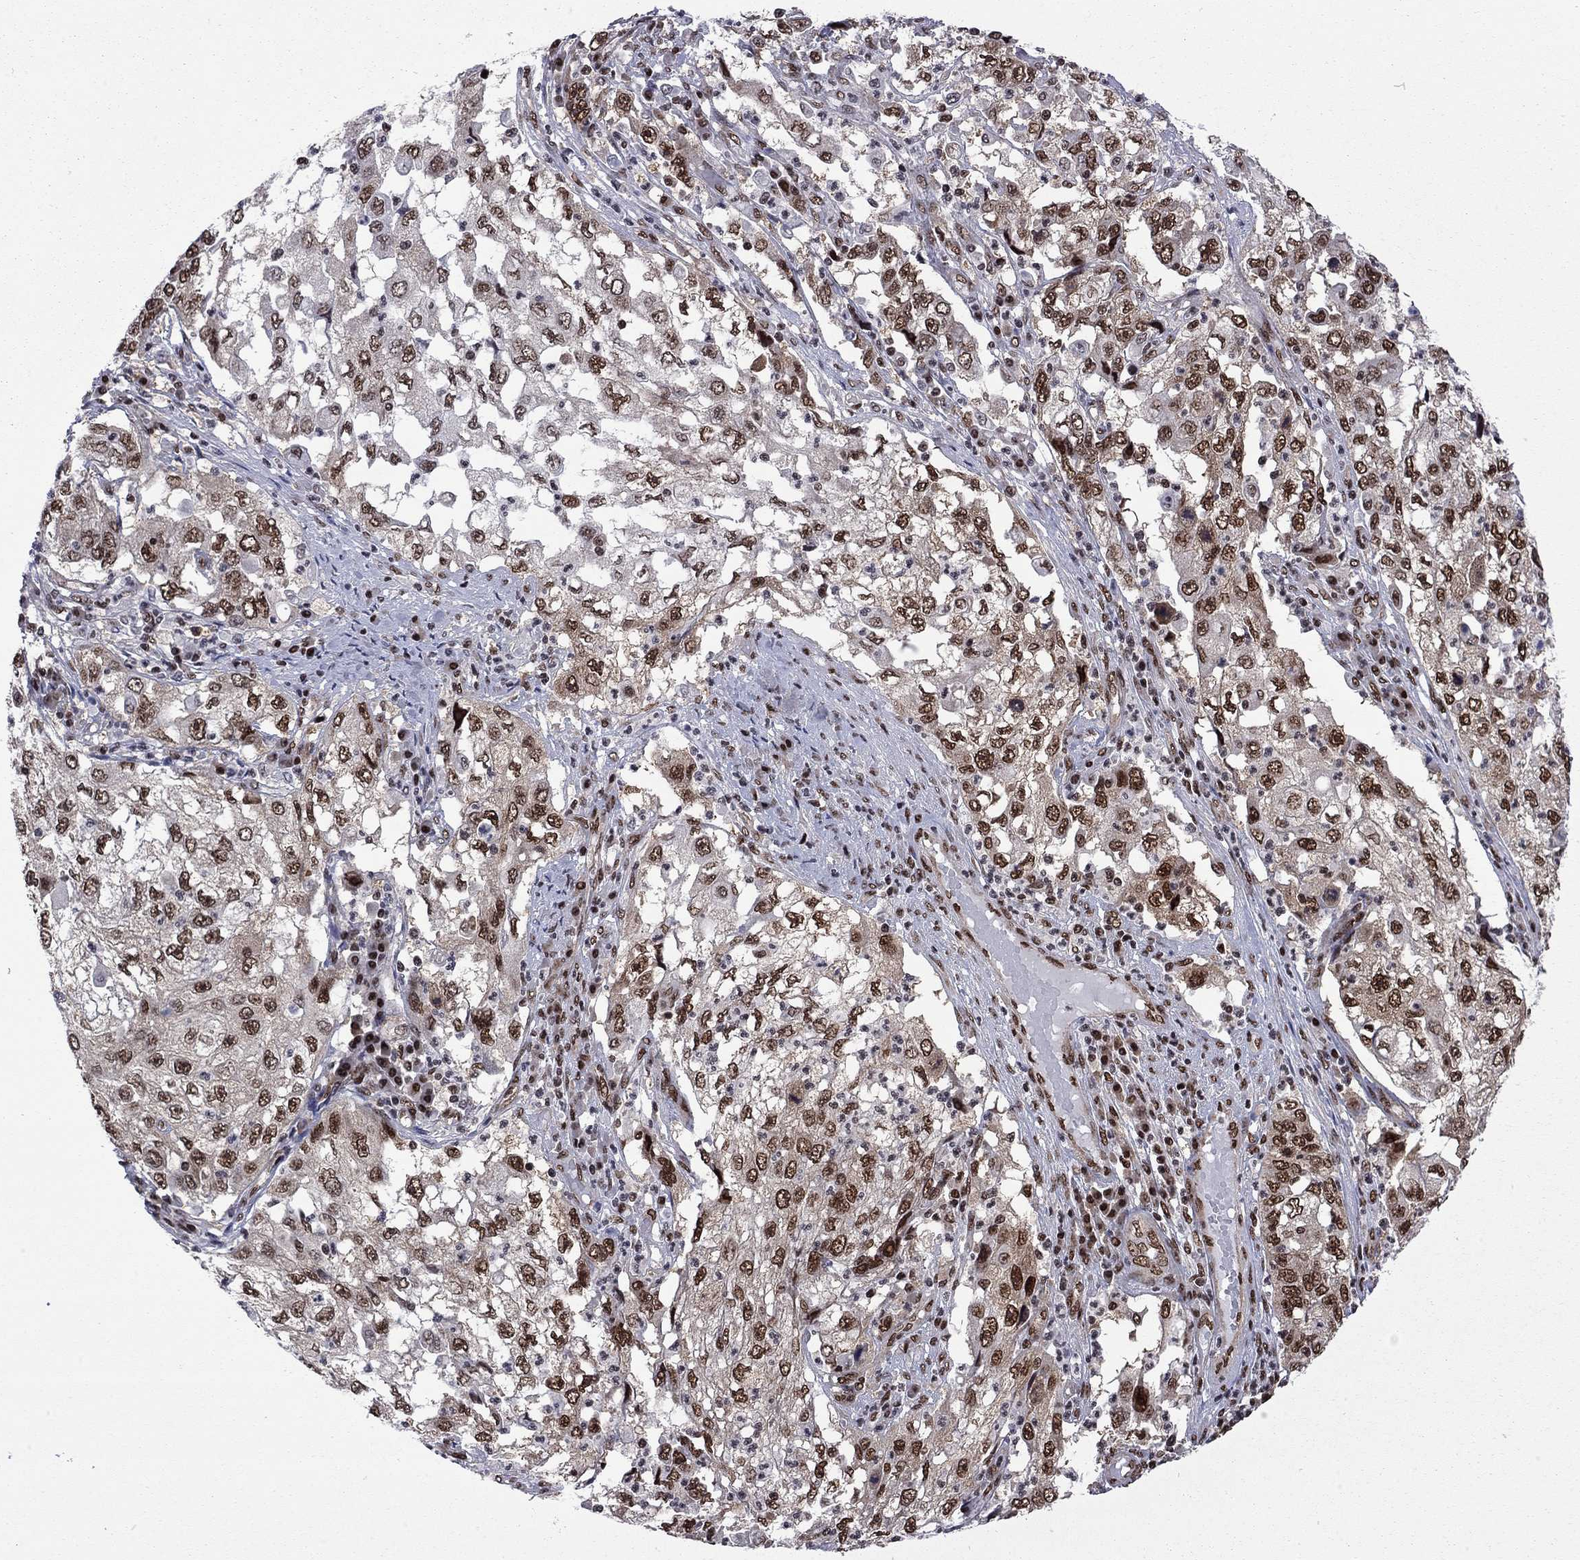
{"staining": {"intensity": "strong", "quantity": "25%-75%", "location": "nuclear"}, "tissue": "cervical cancer", "cell_type": "Tumor cells", "image_type": "cancer", "snomed": [{"axis": "morphology", "description": "Squamous cell carcinoma, NOS"}, {"axis": "topography", "description": "Cervix"}], "caption": "This histopathology image reveals cervical cancer (squamous cell carcinoma) stained with immunohistochemistry to label a protein in brown. The nuclear of tumor cells show strong positivity for the protein. Nuclei are counter-stained blue.", "gene": "MED25", "patient": {"sex": "female", "age": 36}}